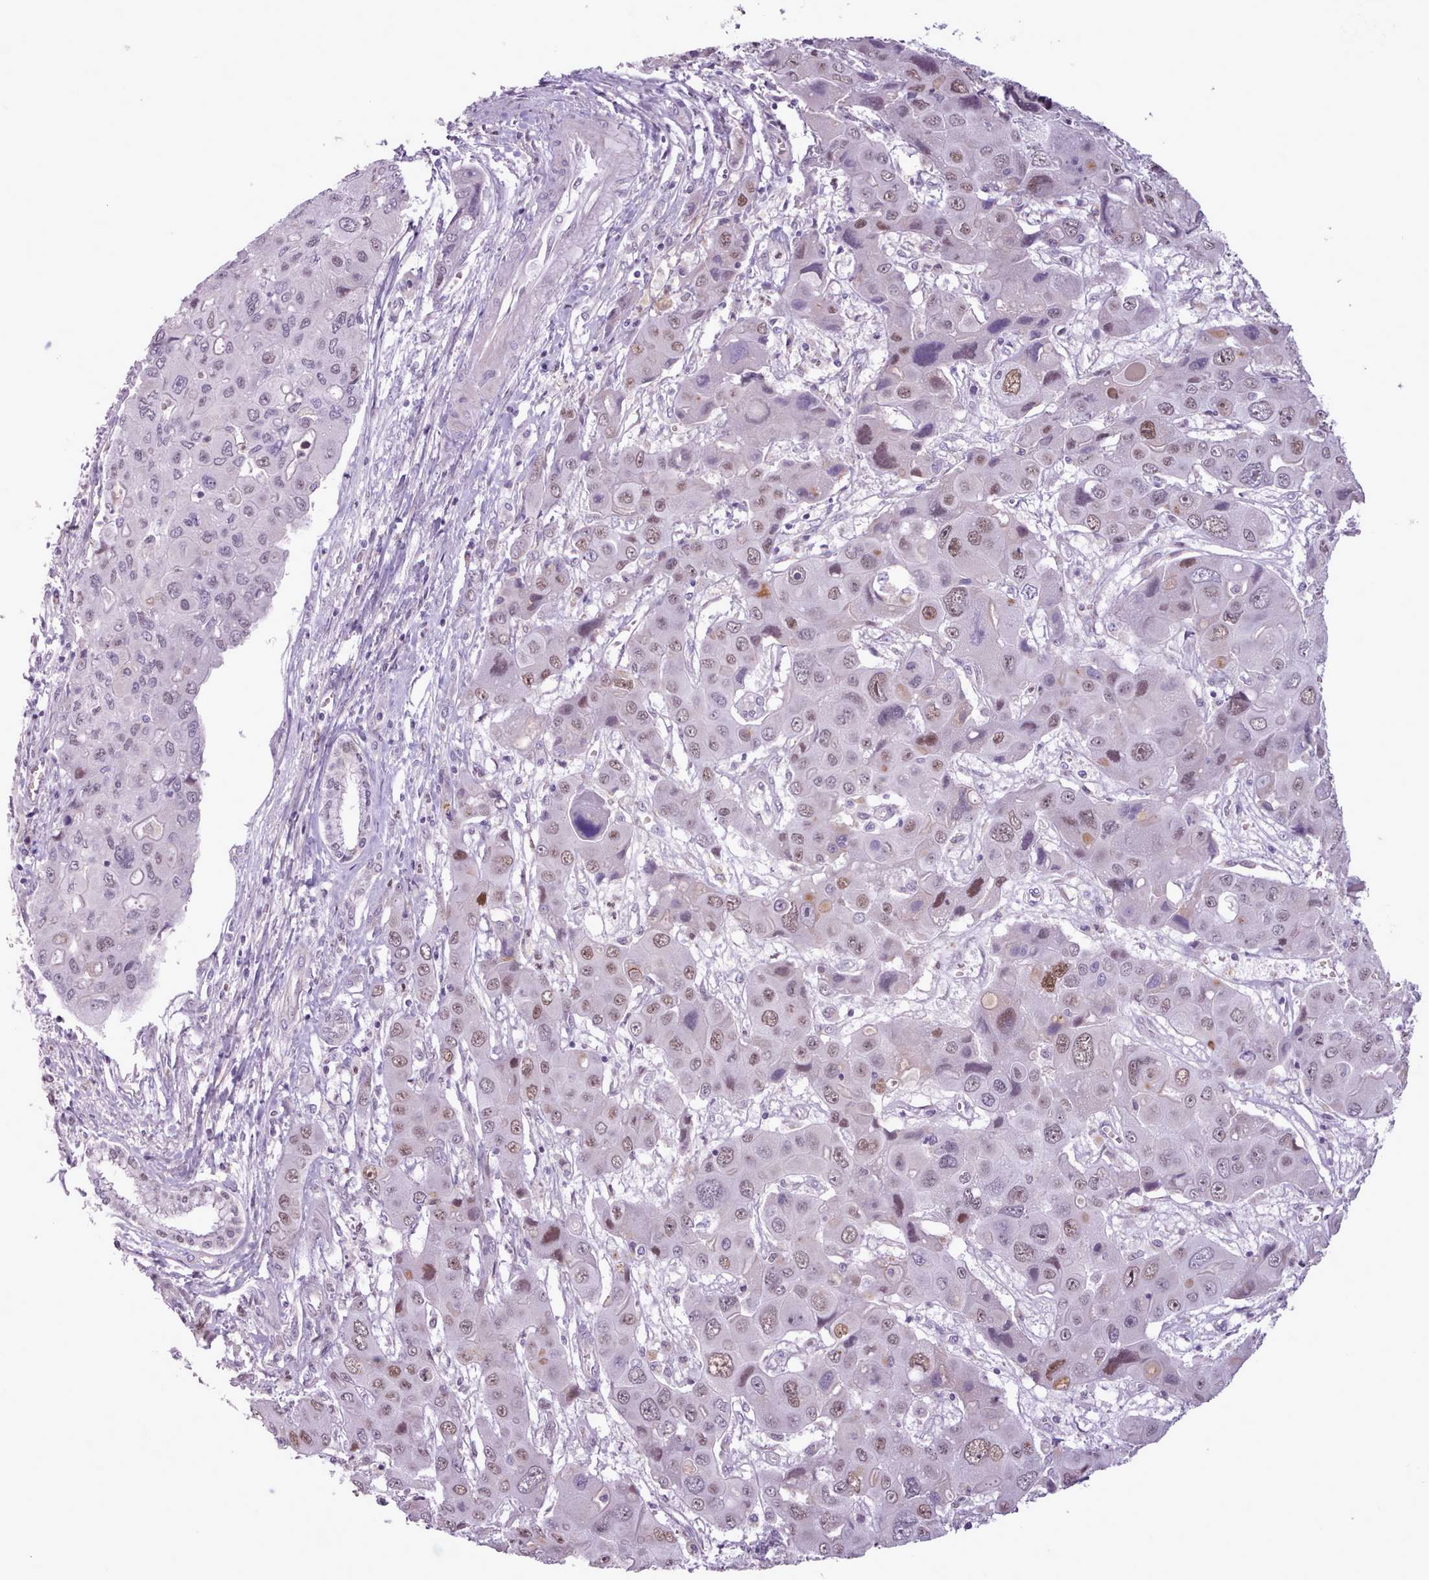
{"staining": {"intensity": "moderate", "quantity": "25%-75%", "location": "nuclear"}, "tissue": "liver cancer", "cell_type": "Tumor cells", "image_type": "cancer", "snomed": [{"axis": "morphology", "description": "Cholangiocarcinoma"}, {"axis": "topography", "description": "Liver"}], "caption": "Liver cancer stained with a brown dye reveals moderate nuclear positive positivity in approximately 25%-75% of tumor cells.", "gene": "SLURP1", "patient": {"sex": "male", "age": 67}}